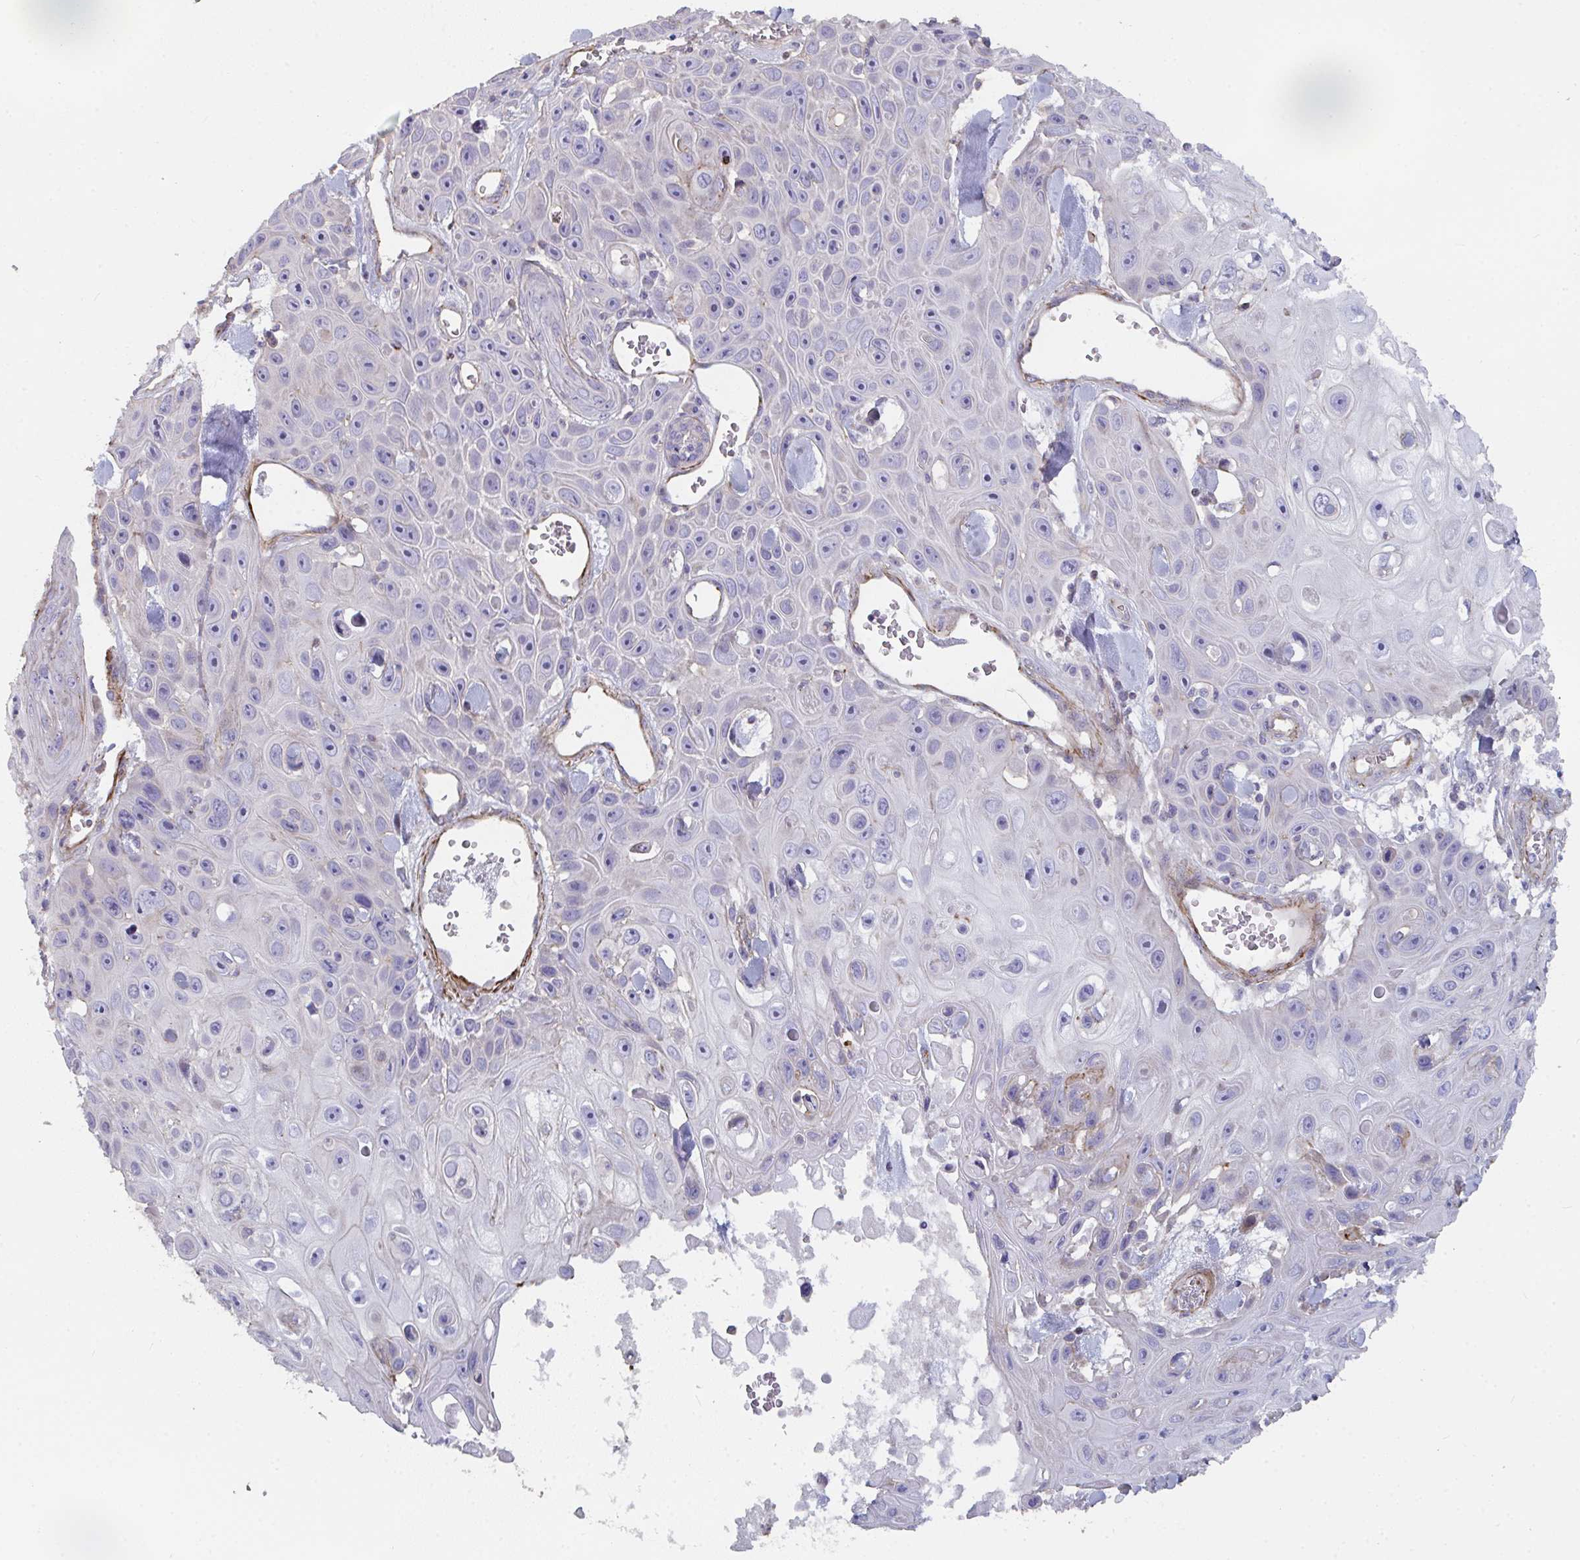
{"staining": {"intensity": "negative", "quantity": "none", "location": "none"}, "tissue": "skin cancer", "cell_type": "Tumor cells", "image_type": "cancer", "snomed": [{"axis": "morphology", "description": "Squamous cell carcinoma, NOS"}, {"axis": "topography", "description": "Skin"}], "caption": "This photomicrograph is of skin squamous cell carcinoma stained with immunohistochemistry to label a protein in brown with the nuclei are counter-stained blue. There is no expression in tumor cells.", "gene": "FZD2", "patient": {"sex": "male", "age": 82}}